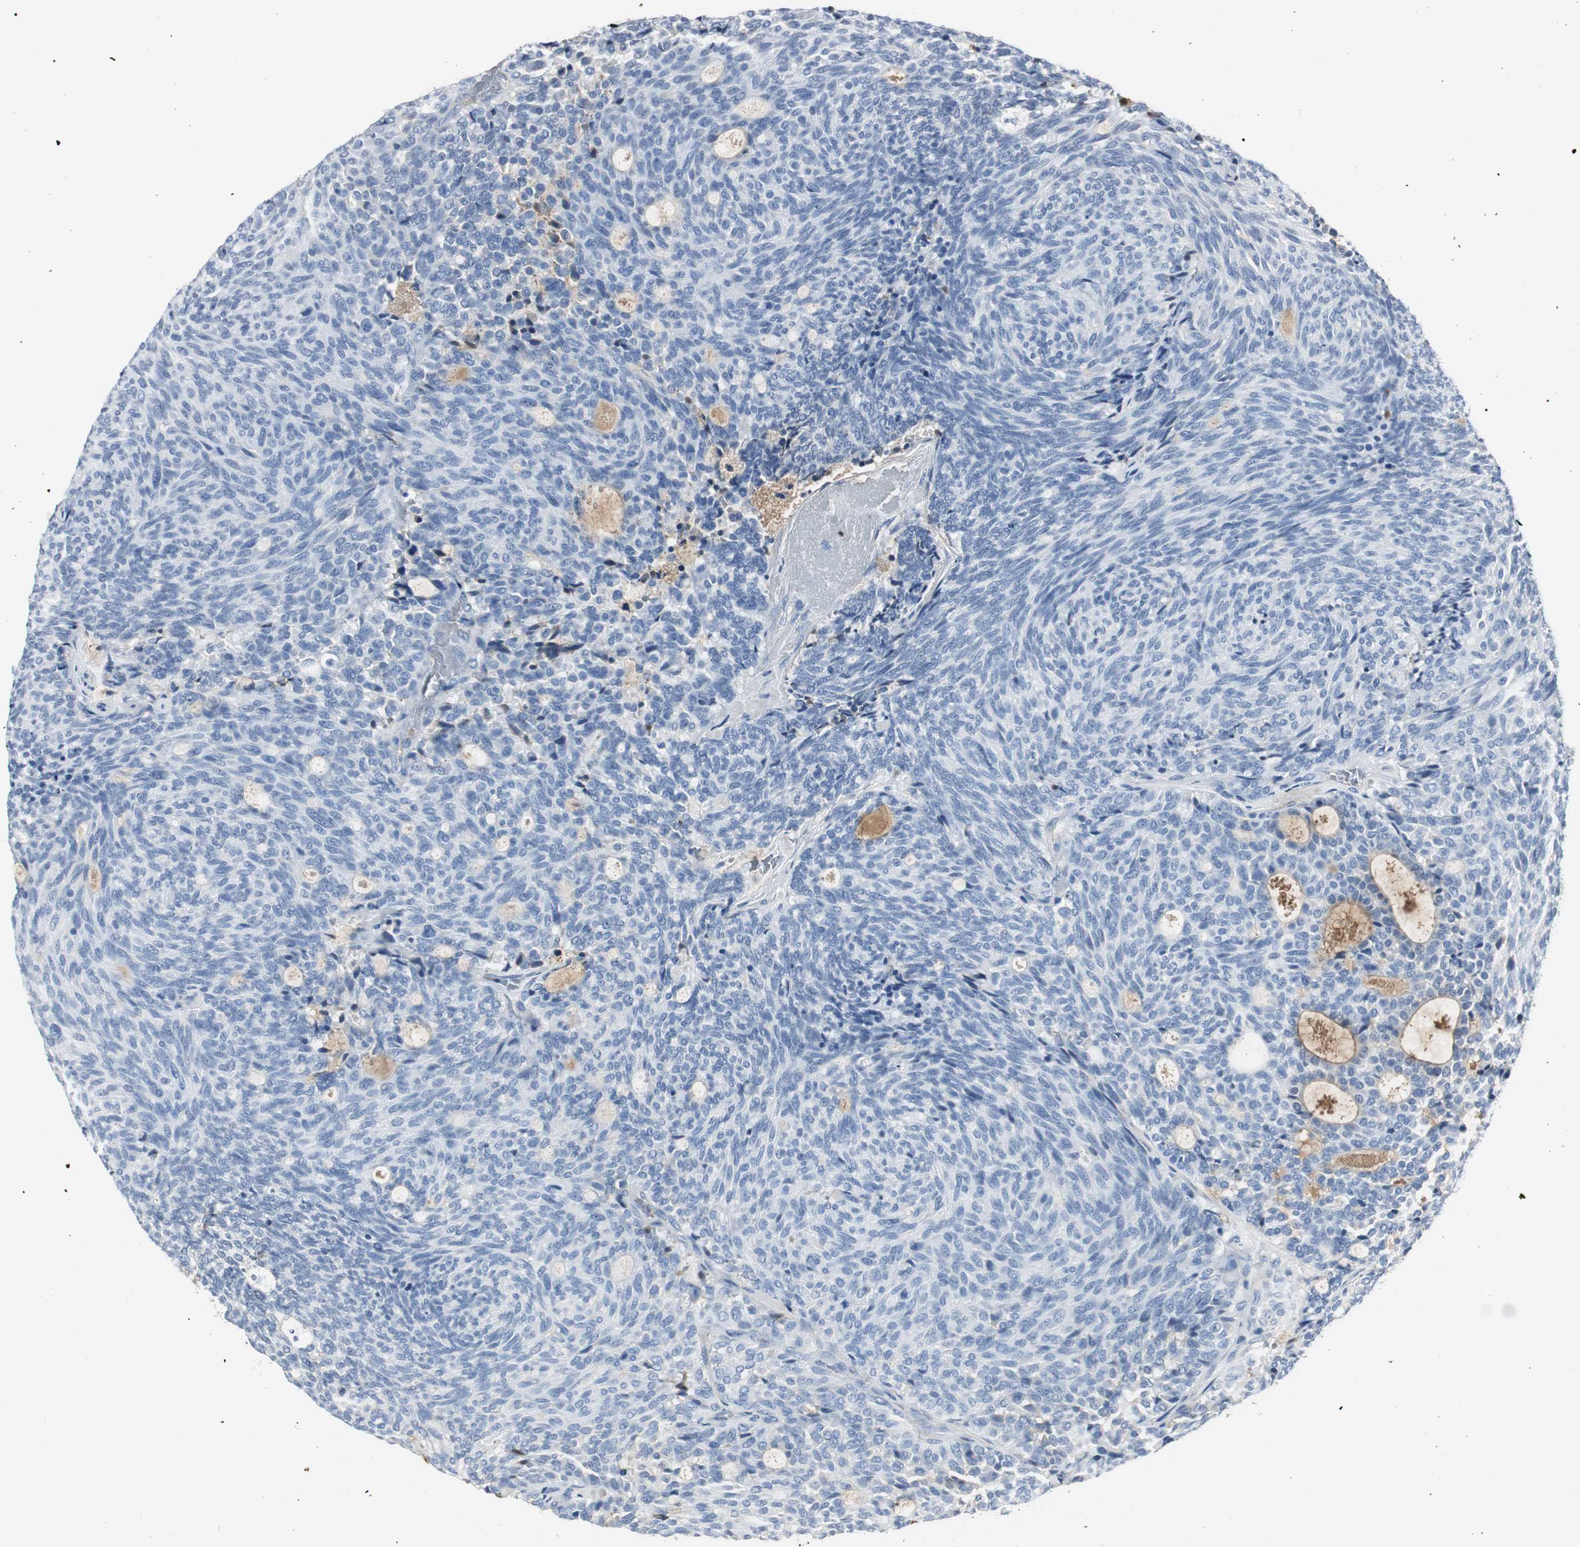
{"staining": {"intensity": "negative", "quantity": "none", "location": "none"}, "tissue": "carcinoid", "cell_type": "Tumor cells", "image_type": "cancer", "snomed": [{"axis": "morphology", "description": "Carcinoid, malignant, NOS"}, {"axis": "topography", "description": "Pancreas"}], "caption": "Immunohistochemistry (IHC) image of neoplastic tissue: human carcinoid stained with DAB (3,3'-diaminobenzidine) reveals no significant protein staining in tumor cells.", "gene": "IGHA1", "patient": {"sex": "female", "age": 54}}